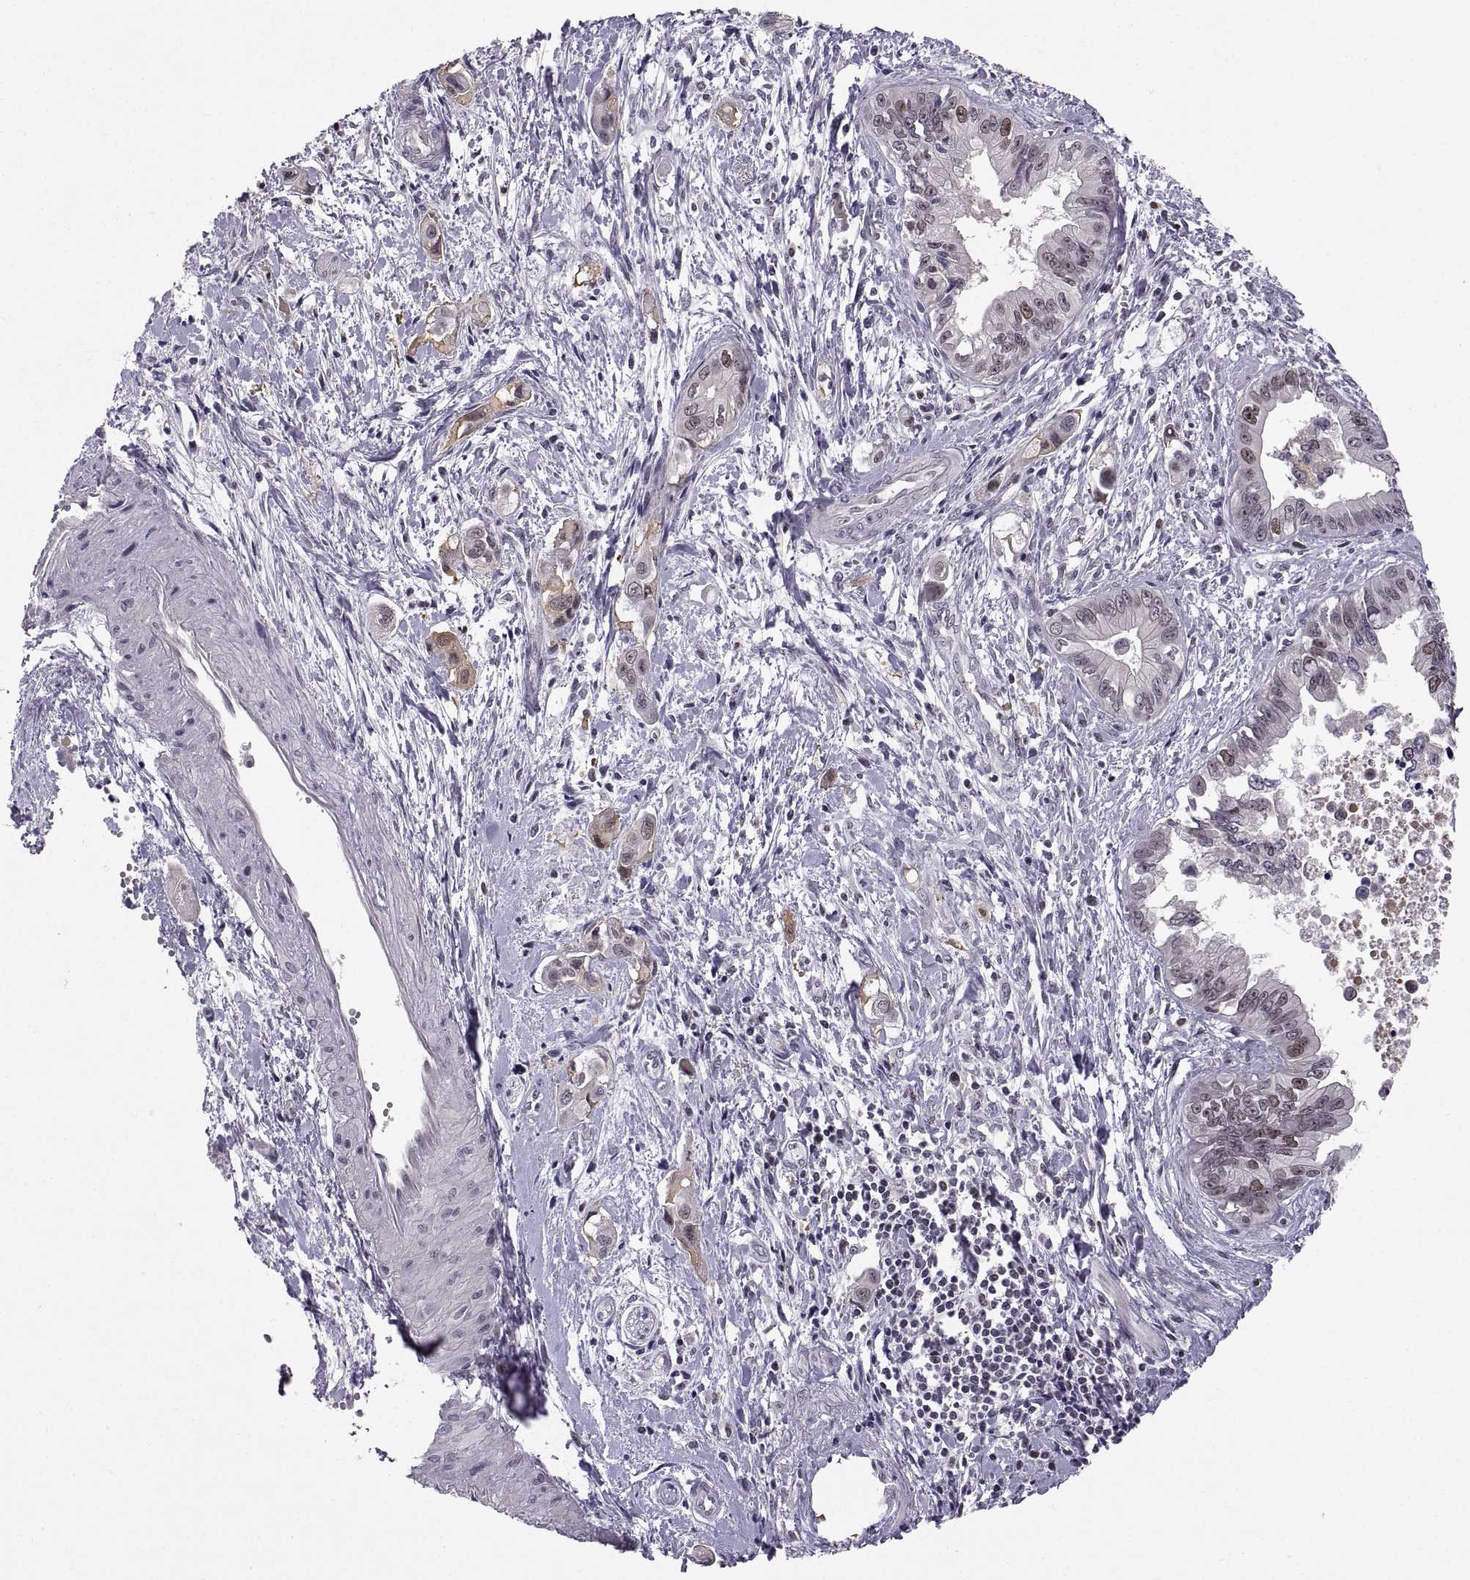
{"staining": {"intensity": "weak", "quantity": "<25%", "location": "nuclear"}, "tissue": "pancreatic cancer", "cell_type": "Tumor cells", "image_type": "cancer", "snomed": [{"axis": "morphology", "description": "Adenocarcinoma, NOS"}, {"axis": "topography", "description": "Pancreas"}], "caption": "Immunohistochemistry image of neoplastic tissue: pancreatic adenocarcinoma stained with DAB (3,3'-diaminobenzidine) displays no significant protein staining in tumor cells.", "gene": "CHFR", "patient": {"sex": "male", "age": 60}}